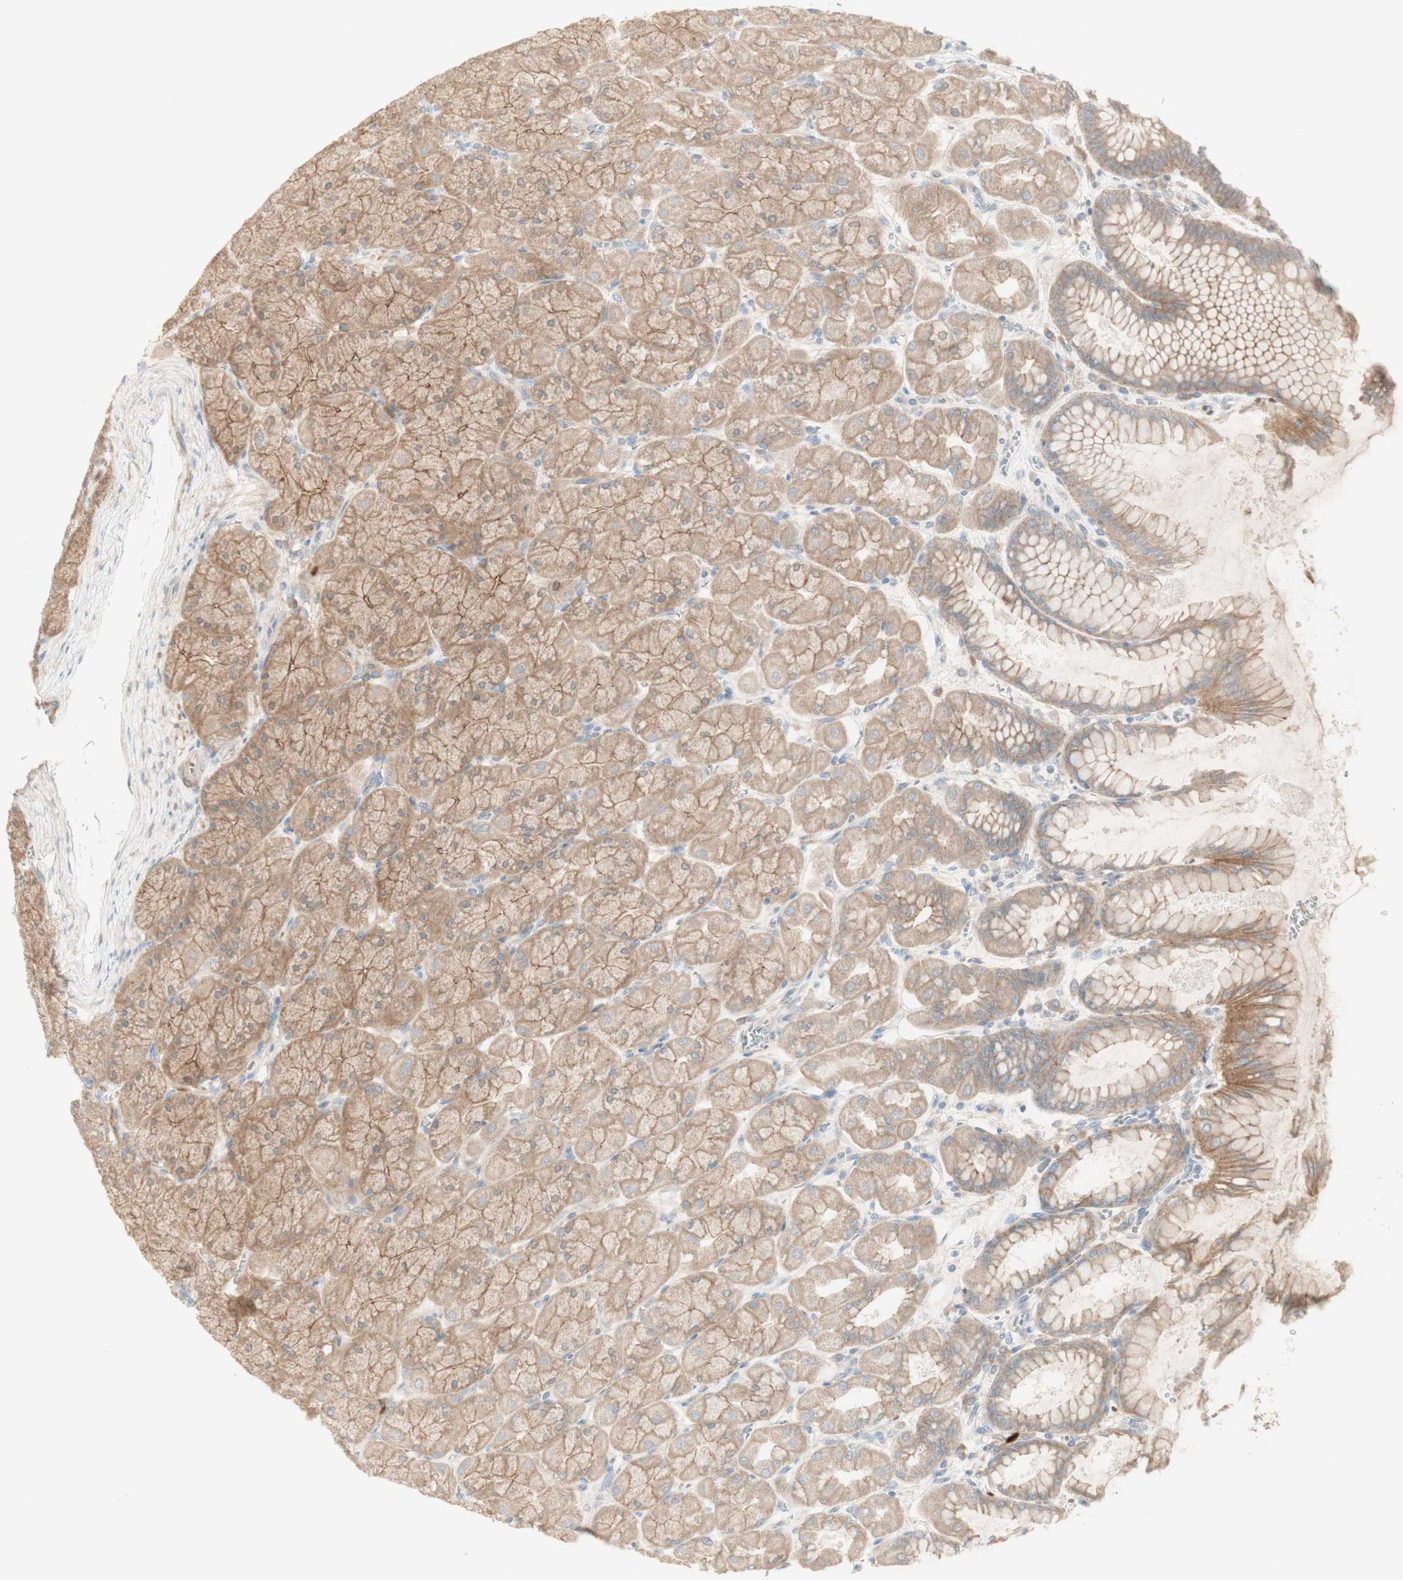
{"staining": {"intensity": "moderate", "quantity": ">75%", "location": "cytoplasmic/membranous"}, "tissue": "stomach", "cell_type": "Glandular cells", "image_type": "normal", "snomed": [{"axis": "morphology", "description": "Normal tissue, NOS"}, {"axis": "topography", "description": "Stomach, upper"}], "caption": "Protein analysis of benign stomach reveals moderate cytoplasmic/membranous staining in about >75% of glandular cells.", "gene": "PTGER4", "patient": {"sex": "female", "age": 56}}